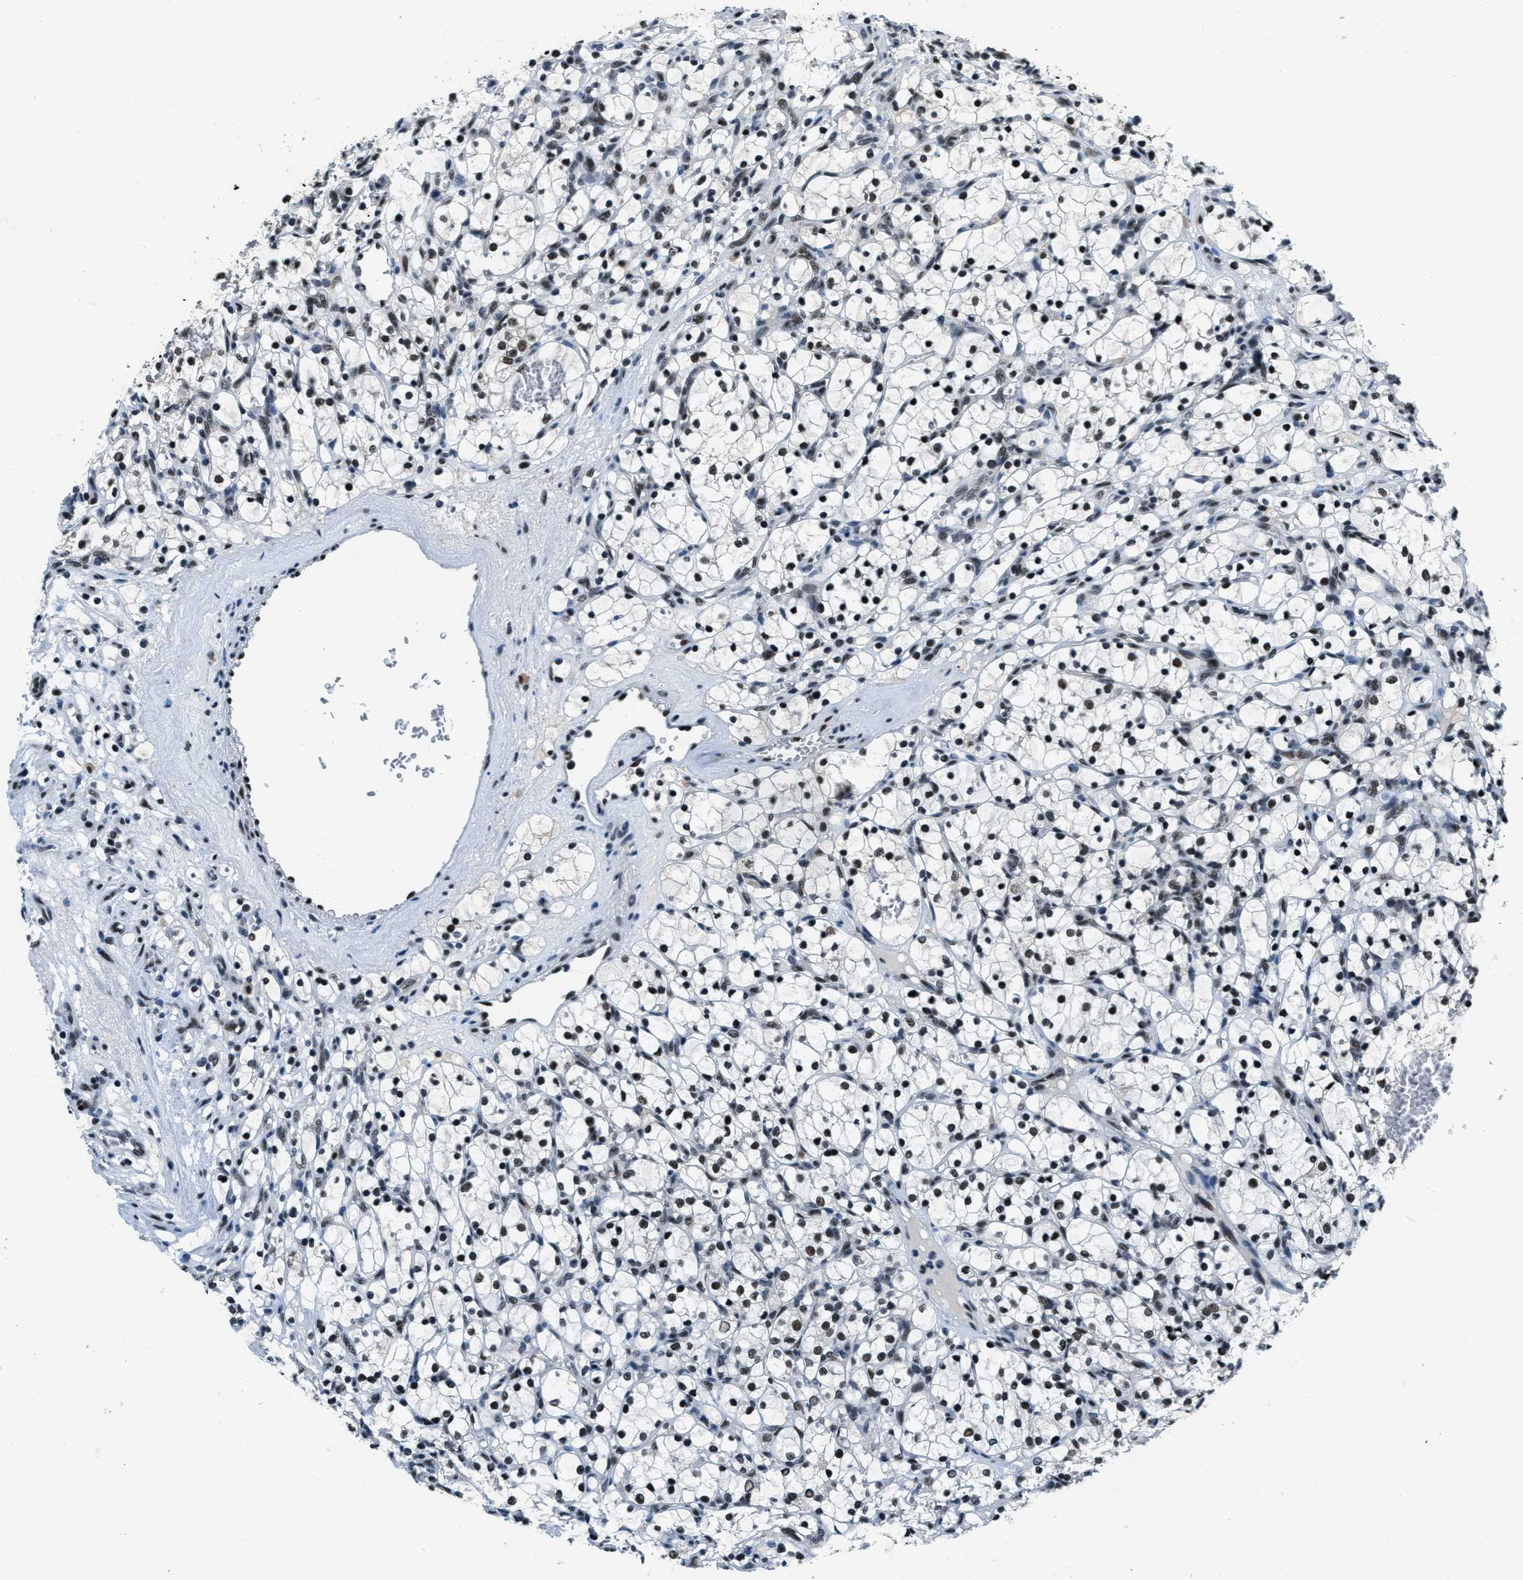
{"staining": {"intensity": "strong", "quantity": ">75%", "location": "nuclear"}, "tissue": "renal cancer", "cell_type": "Tumor cells", "image_type": "cancer", "snomed": [{"axis": "morphology", "description": "Adenocarcinoma, NOS"}, {"axis": "topography", "description": "Kidney"}], "caption": "Renal cancer (adenocarcinoma) tissue exhibits strong nuclear expression in about >75% of tumor cells, visualized by immunohistochemistry.", "gene": "SSB", "patient": {"sex": "female", "age": 69}}